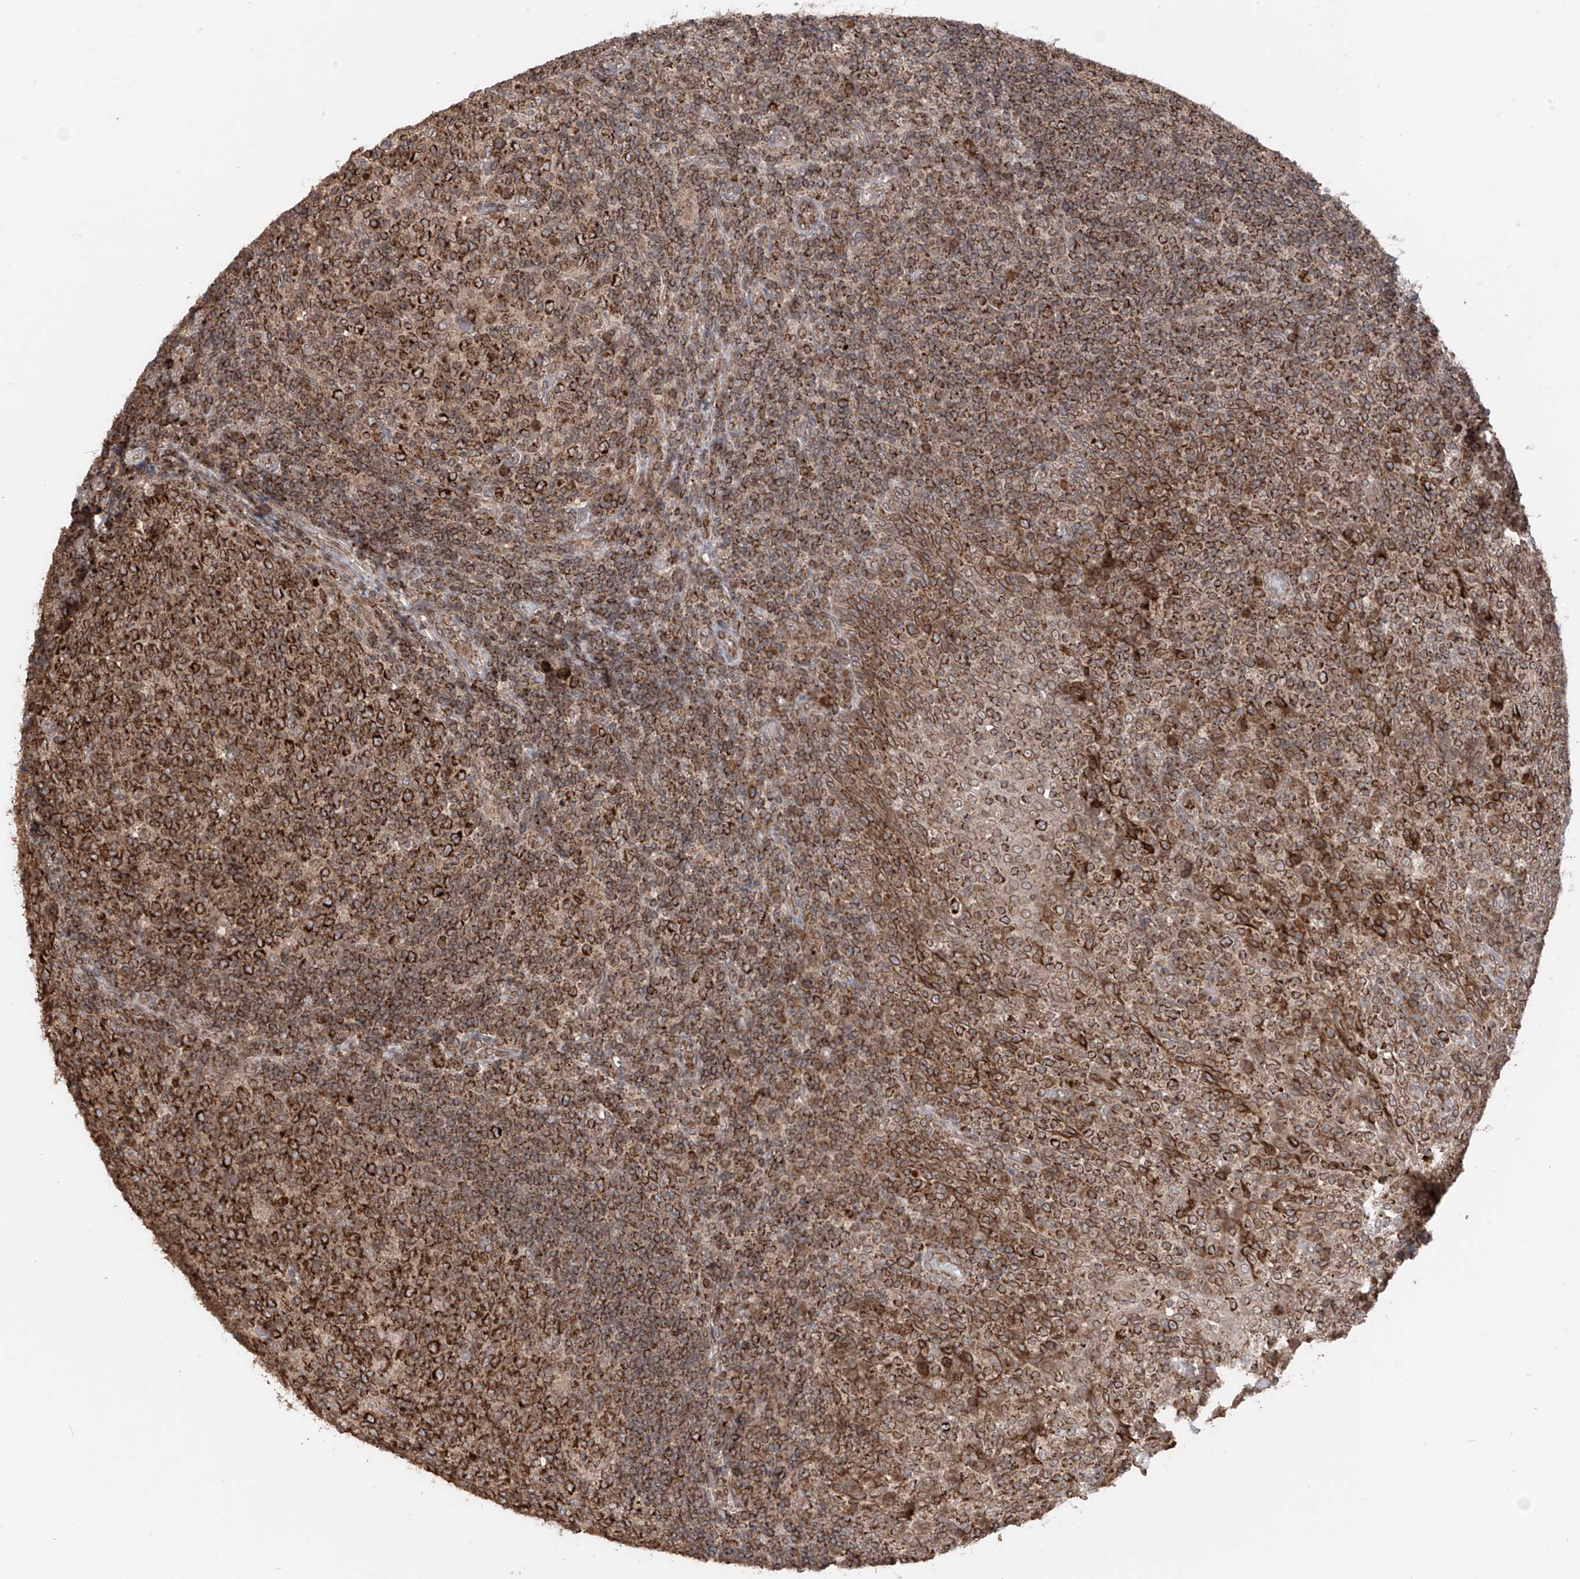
{"staining": {"intensity": "strong", "quantity": ">75%", "location": "cytoplasmic/membranous"}, "tissue": "tonsil", "cell_type": "Germinal center cells", "image_type": "normal", "snomed": [{"axis": "morphology", "description": "Normal tissue, NOS"}, {"axis": "topography", "description": "Tonsil"}], "caption": "This photomicrograph exhibits IHC staining of unremarkable human tonsil, with high strong cytoplasmic/membranous positivity in about >75% of germinal center cells.", "gene": "AHCTF1", "patient": {"sex": "female", "age": 19}}